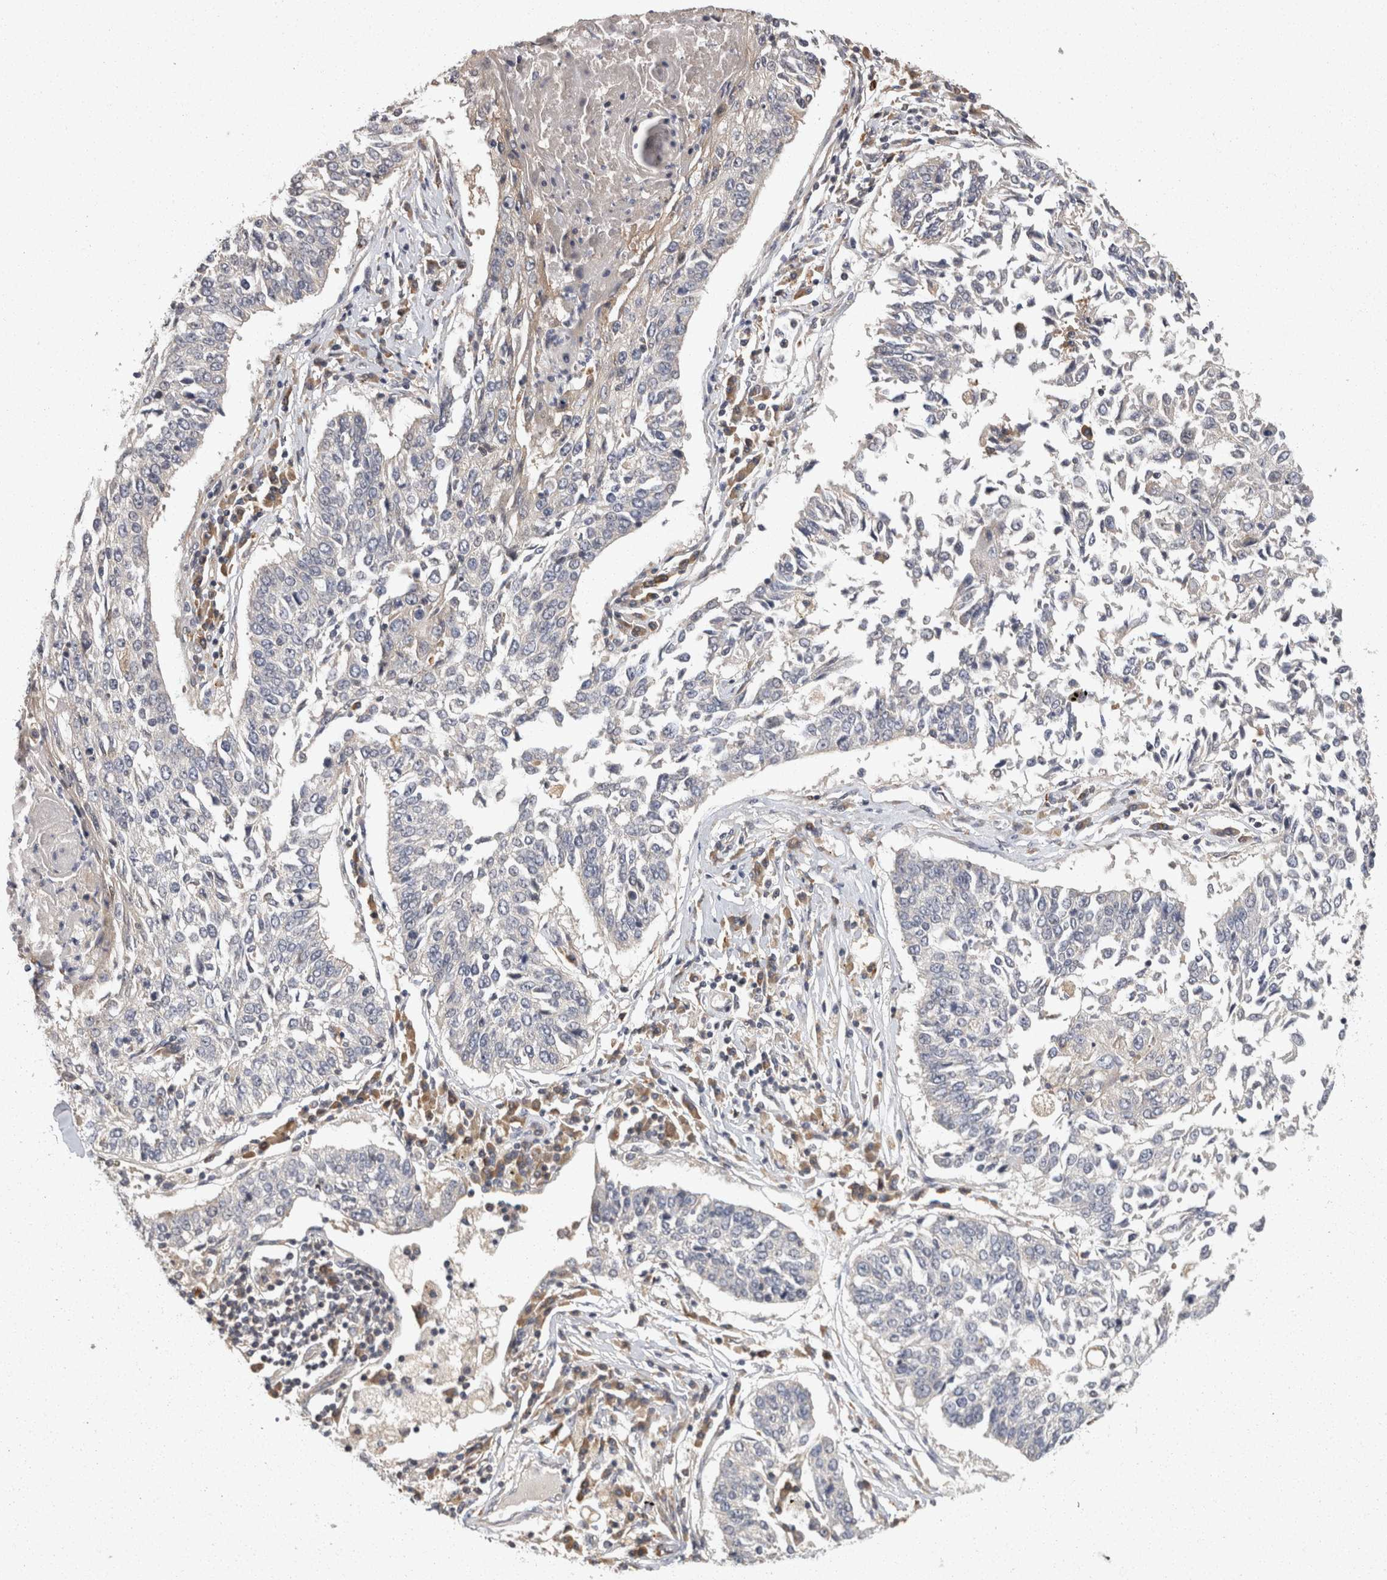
{"staining": {"intensity": "negative", "quantity": "none", "location": "none"}, "tissue": "lung cancer", "cell_type": "Tumor cells", "image_type": "cancer", "snomed": [{"axis": "morphology", "description": "Normal tissue, NOS"}, {"axis": "morphology", "description": "Squamous cell carcinoma, NOS"}, {"axis": "topography", "description": "Cartilage tissue"}, {"axis": "topography", "description": "Lung"}, {"axis": "topography", "description": "Peripheral nerve tissue"}], "caption": "This is a micrograph of IHC staining of lung cancer (squamous cell carcinoma), which shows no expression in tumor cells.", "gene": "ACAT2", "patient": {"sex": "female", "age": 49}}